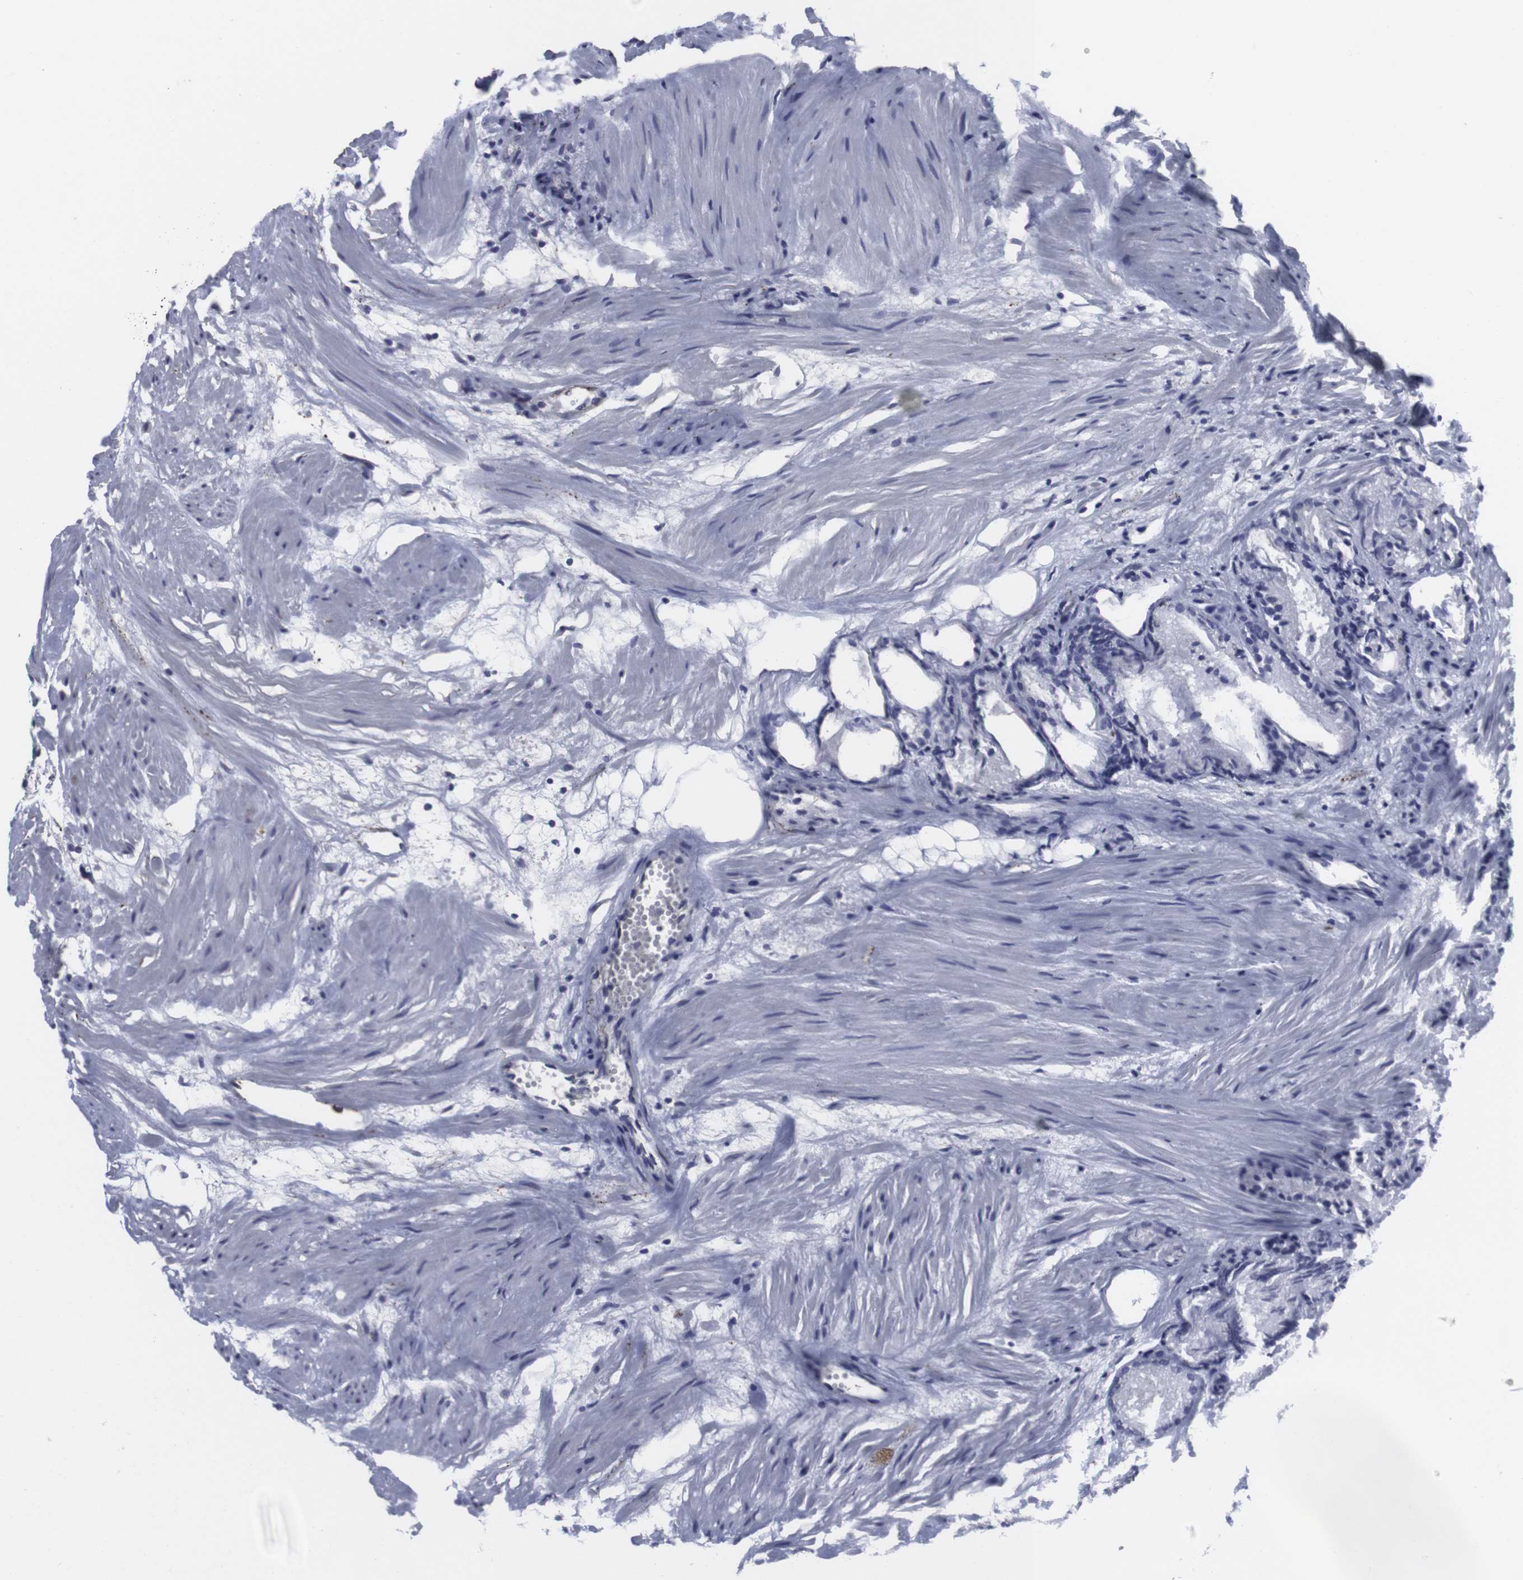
{"staining": {"intensity": "negative", "quantity": "none", "location": "none"}, "tissue": "prostate cancer", "cell_type": "Tumor cells", "image_type": "cancer", "snomed": [{"axis": "morphology", "description": "Adenocarcinoma, Low grade"}, {"axis": "topography", "description": "Prostate"}], "caption": "There is no significant expression in tumor cells of prostate cancer.", "gene": "SNCG", "patient": {"sex": "male", "age": 72}}